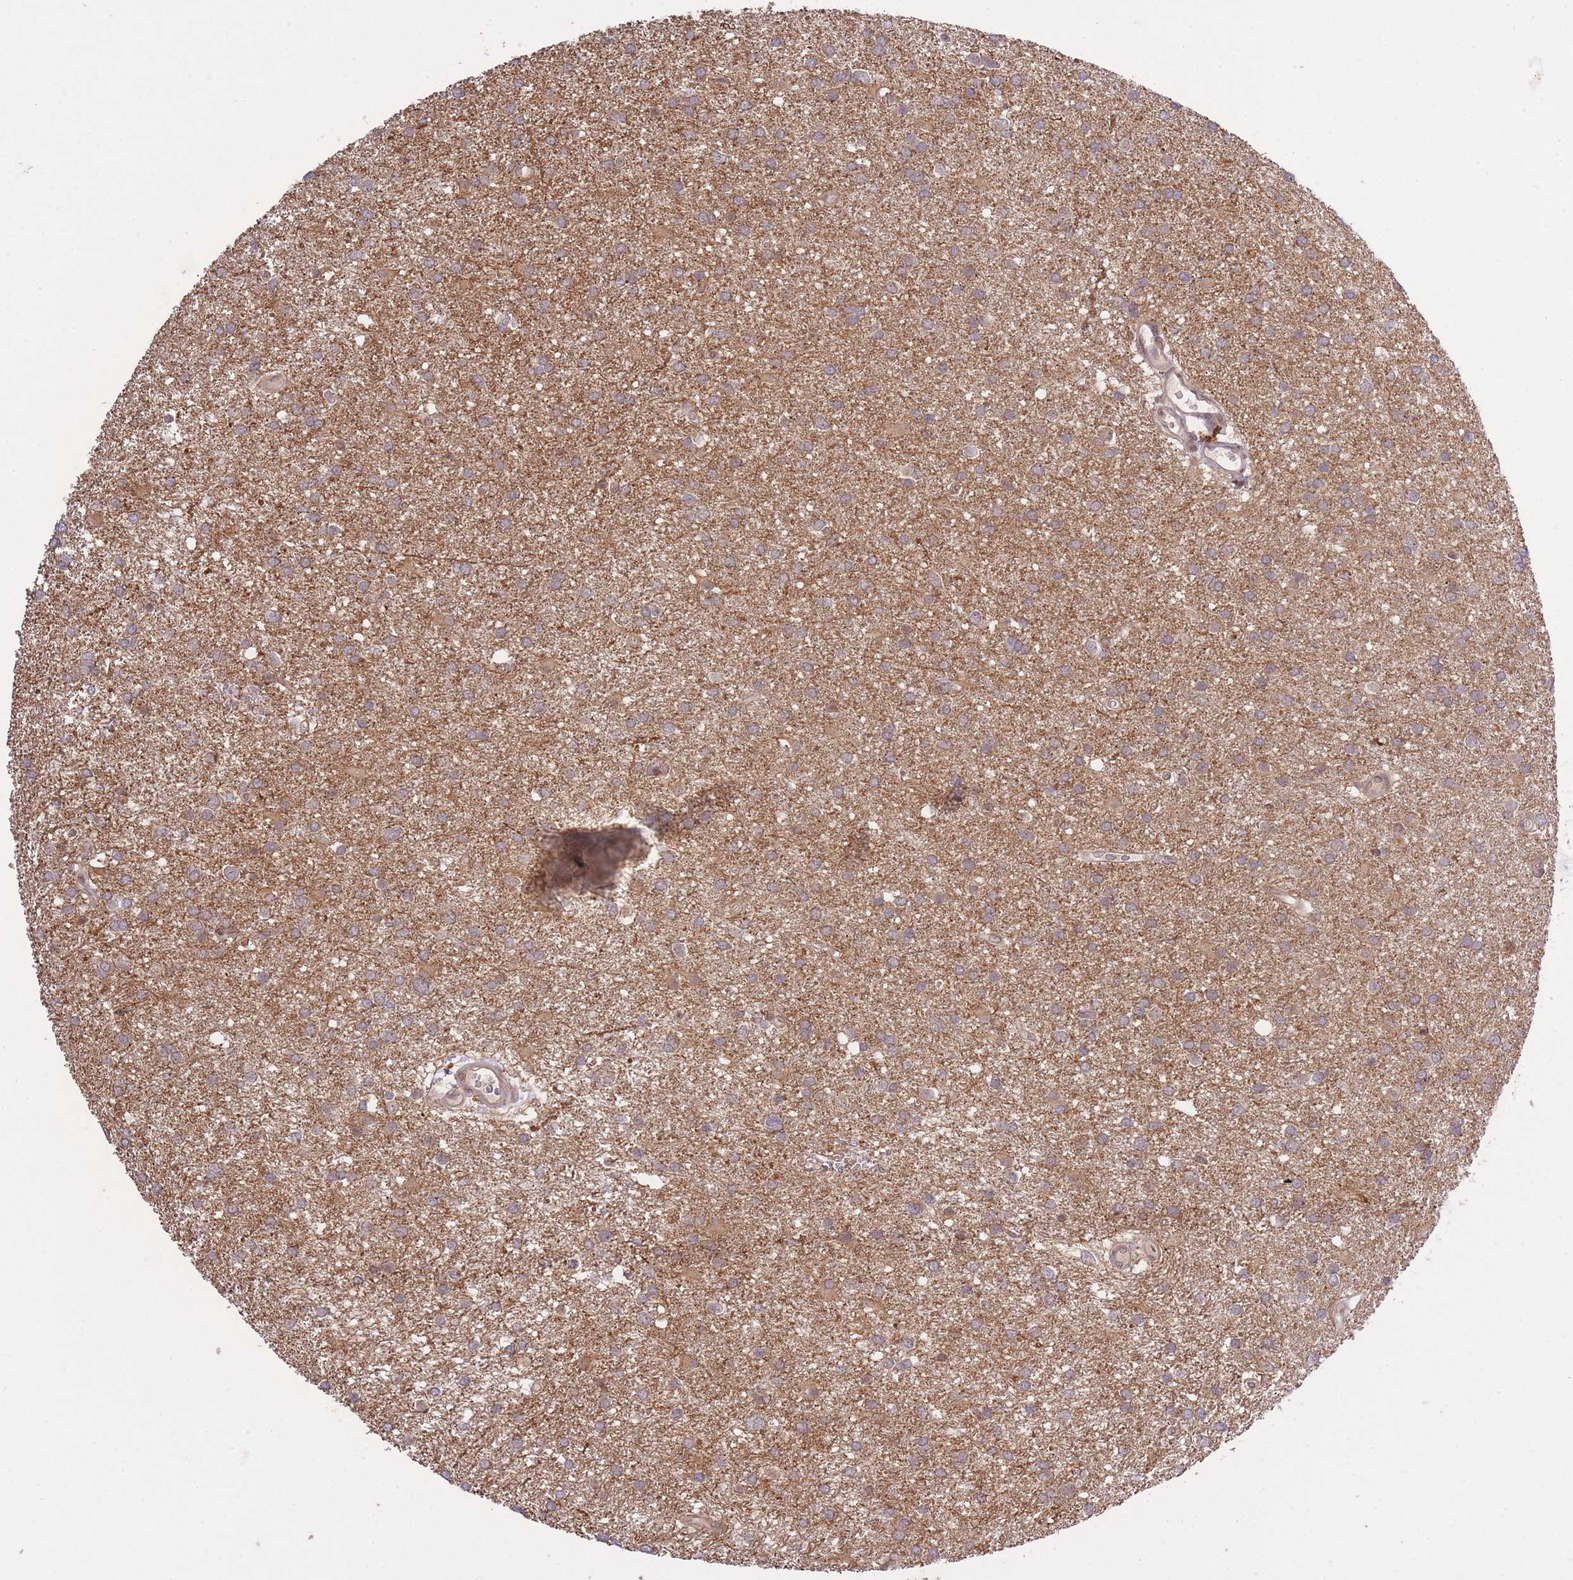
{"staining": {"intensity": "weak", "quantity": ">75%", "location": "cytoplasmic/membranous"}, "tissue": "glioma", "cell_type": "Tumor cells", "image_type": "cancer", "snomed": [{"axis": "morphology", "description": "Glioma, malignant, Low grade"}, {"axis": "topography", "description": "Brain"}], "caption": "IHC image of neoplastic tissue: malignant low-grade glioma stained using immunohistochemistry (IHC) reveals low levels of weak protein expression localized specifically in the cytoplasmic/membranous of tumor cells, appearing as a cytoplasmic/membranous brown color.", "gene": "ZNF391", "patient": {"sex": "female", "age": 32}}